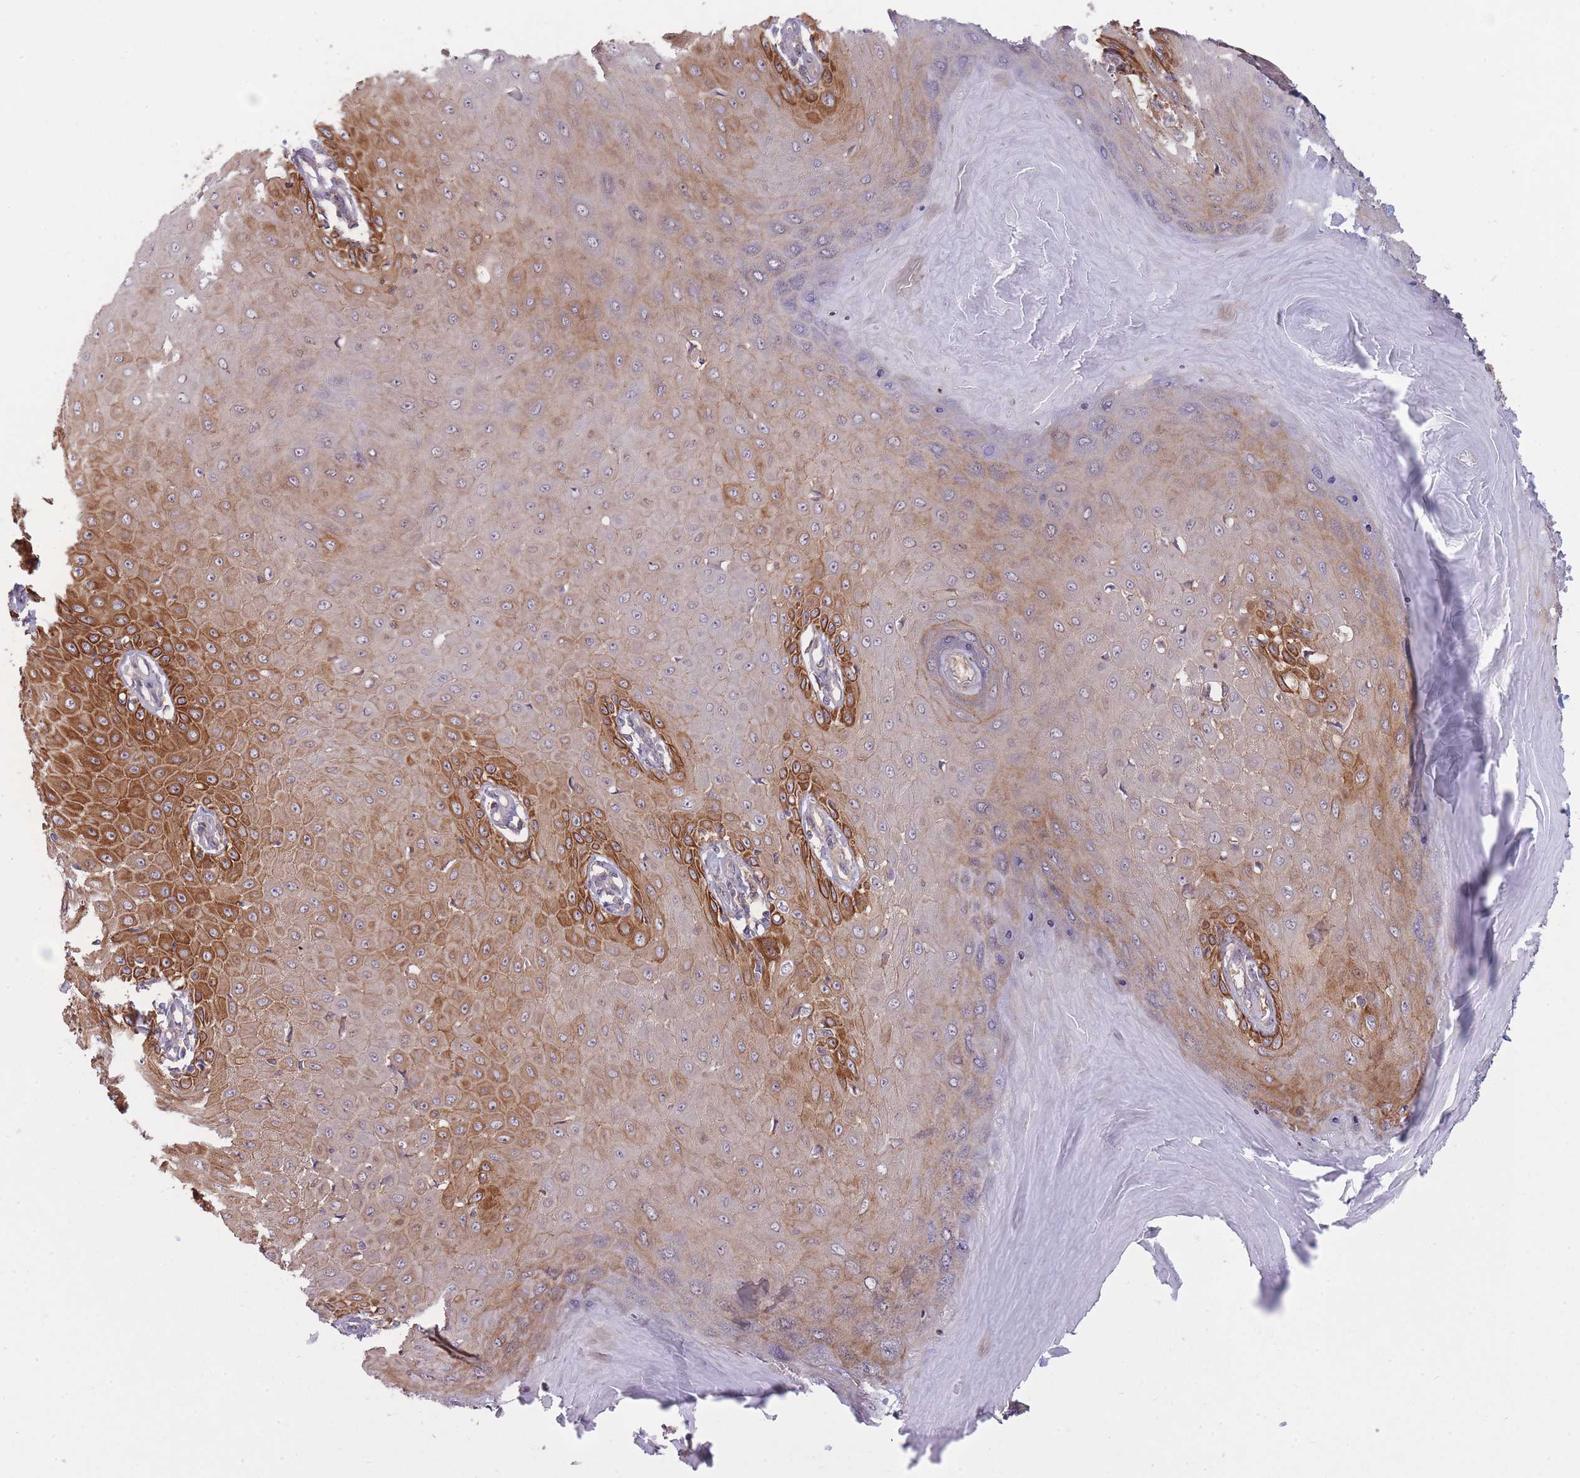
{"staining": {"intensity": "strong", "quantity": "25%-75%", "location": "cytoplasmic/membranous"}, "tissue": "skin cancer", "cell_type": "Tumor cells", "image_type": "cancer", "snomed": [{"axis": "morphology", "description": "Squamous cell carcinoma, NOS"}, {"axis": "topography", "description": "Skin"}], "caption": "Tumor cells show high levels of strong cytoplasmic/membranous staining in approximately 25%-75% of cells in skin cancer (squamous cell carcinoma). (Stains: DAB in brown, nuclei in blue, Microscopy: brightfield microscopy at high magnification).", "gene": "PFDN6", "patient": {"sex": "male", "age": 70}}